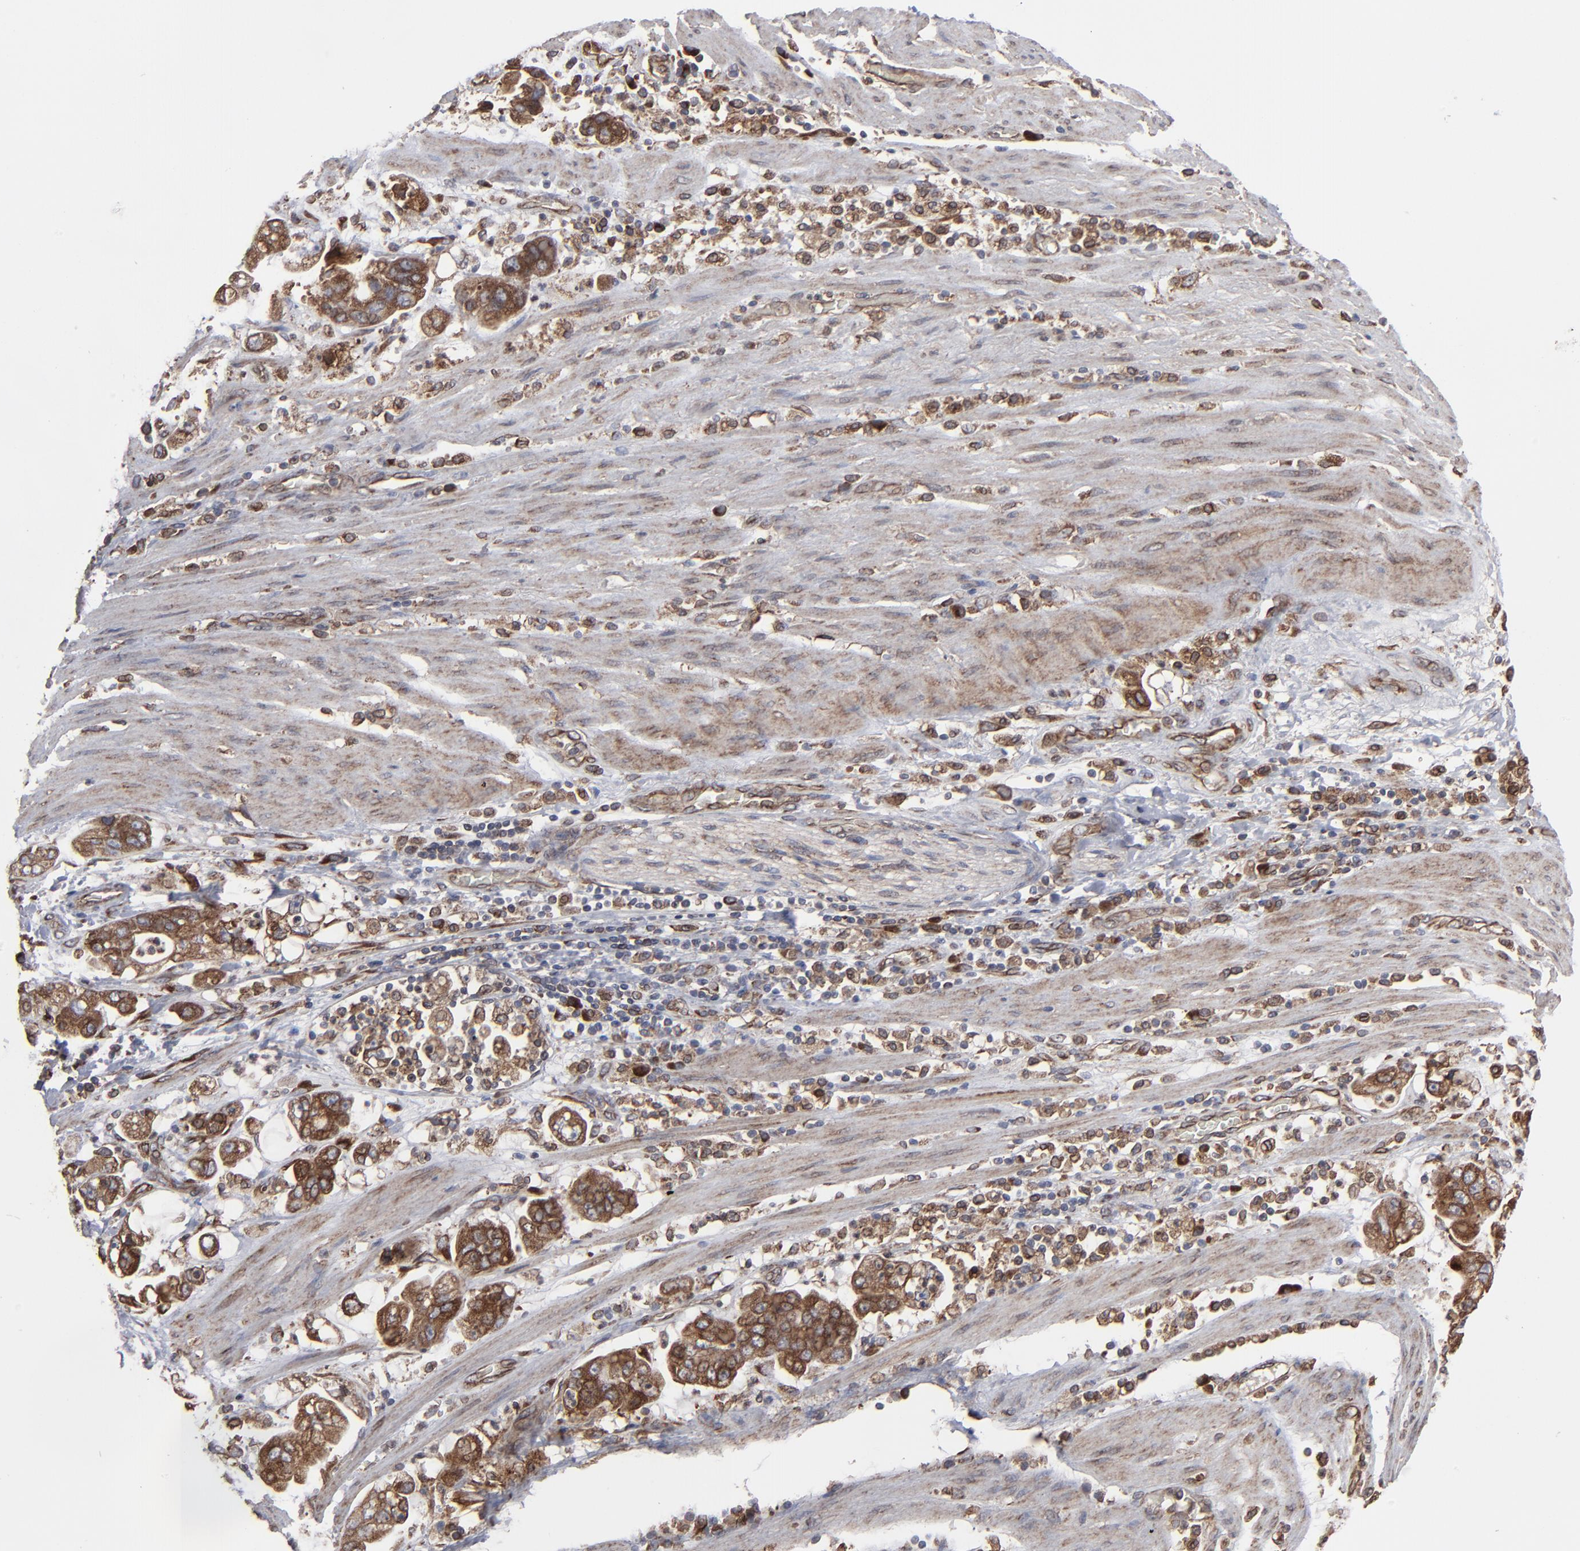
{"staining": {"intensity": "moderate", "quantity": ">75%", "location": "cytoplasmic/membranous"}, "tissue": "stomach cancer", "cell_type": "Tumor cells", "image_type": "cancer", "snomed": [{"axis": "morphology", "description": "Adenocarcinoma, NOS"}, {"axis": "topography", "description": "Stomach"}], "caption": "Stomach cancer (adenocarcinoma) stained for a protein exhibits moderate cytoplasmic/membranous positivity in tumor cells.", "gene": "CNIH1", "patient": {"sex": "male", "age": 62}}